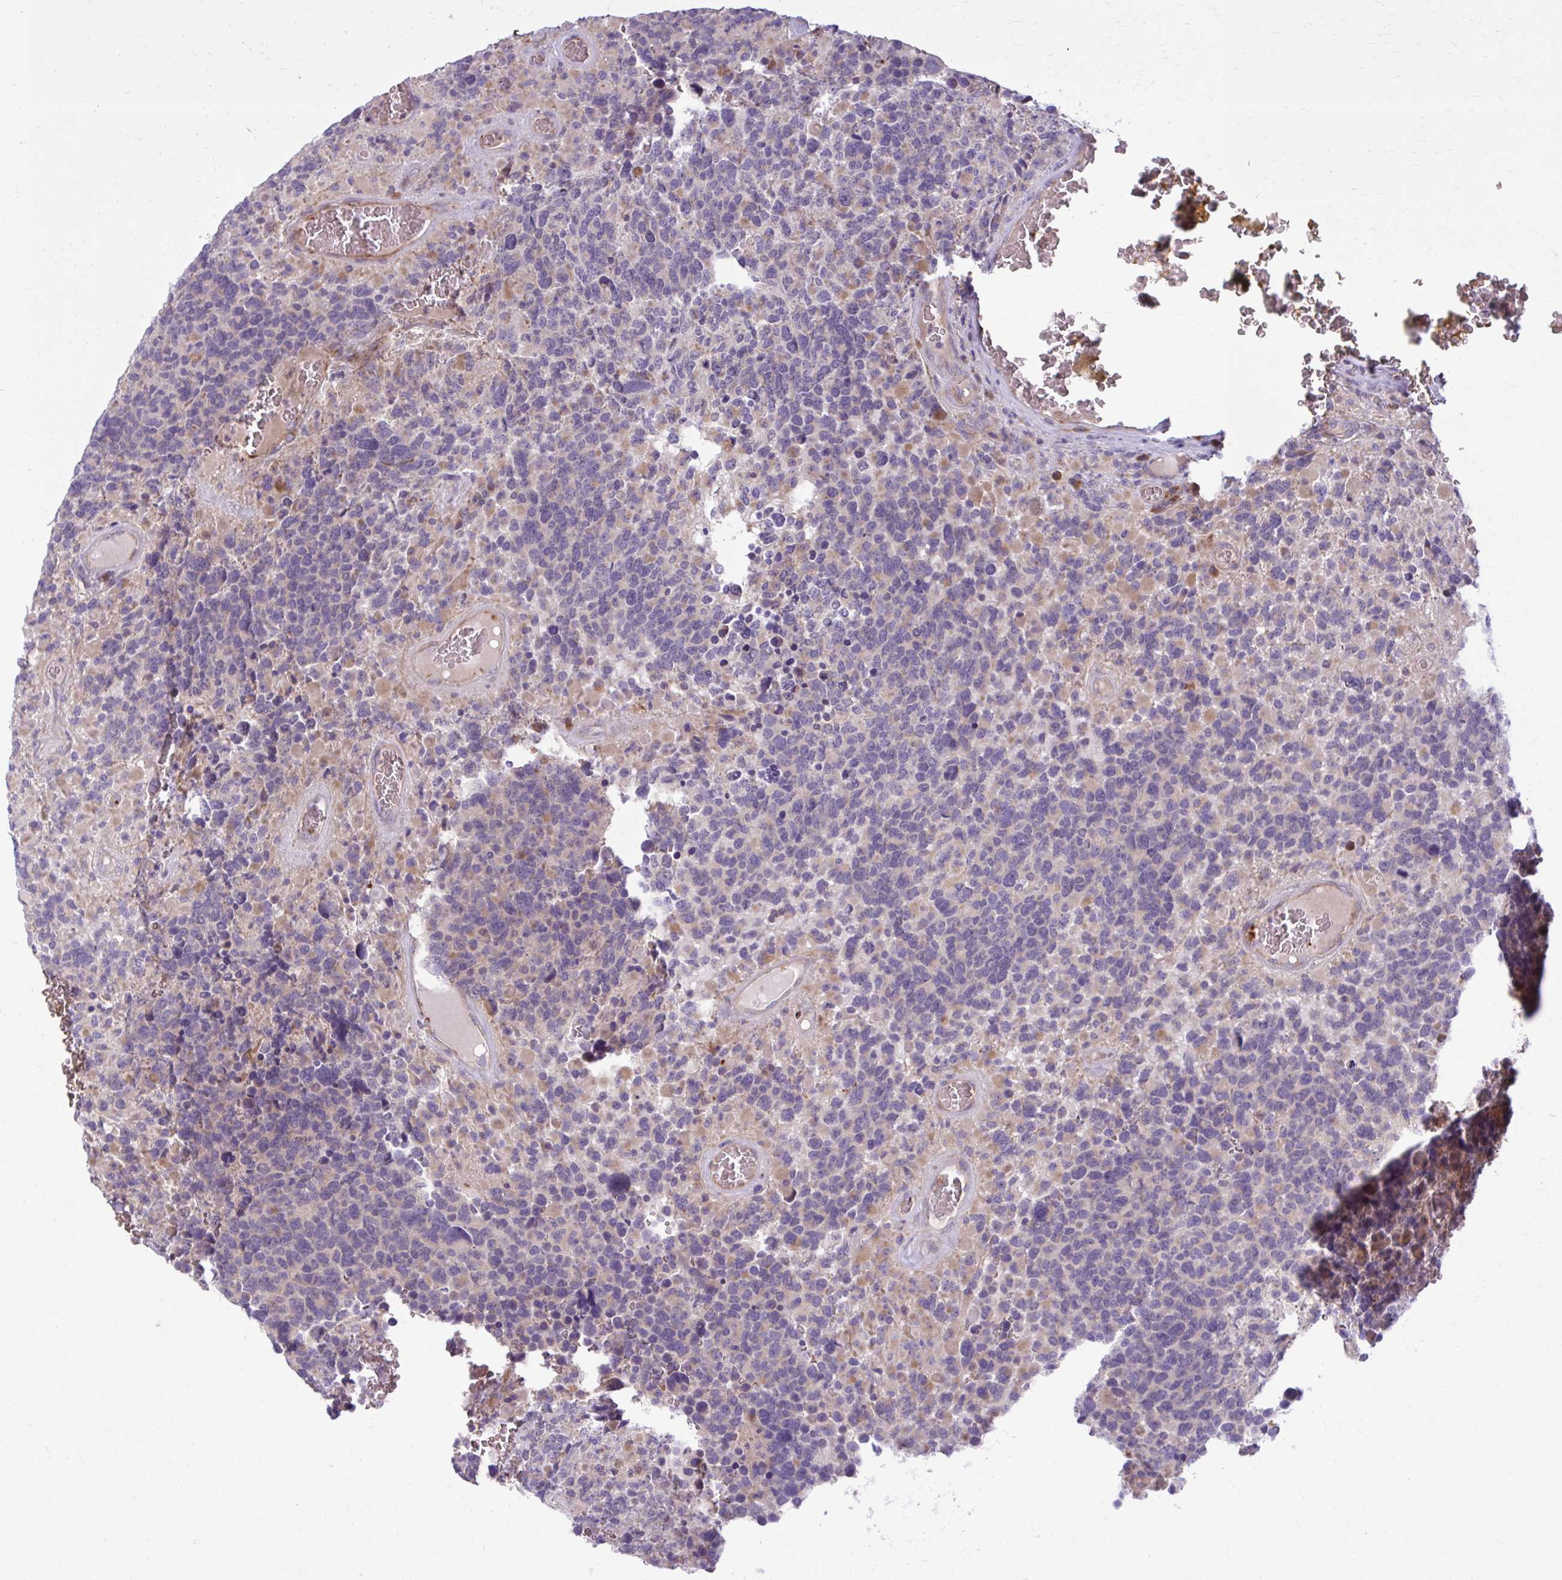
{"staining": {"intensity": "weak", "quantity": "<25%", "location": "cytoplasmic/membranous"}, "tissue": "glioma", "cell_type": "Tumor cells", "image_type": "cancer", "snomed": [{"axis": "morphology", "description": "Glioma, malignant, High grade"}, {"axis": "topography", "description": "Brain"}], "caption": "Protein analysis of glioma displays no significant staining in tumor cells.", "gene": "SNF8", "patient": {"sex": "female", "age": 40}}